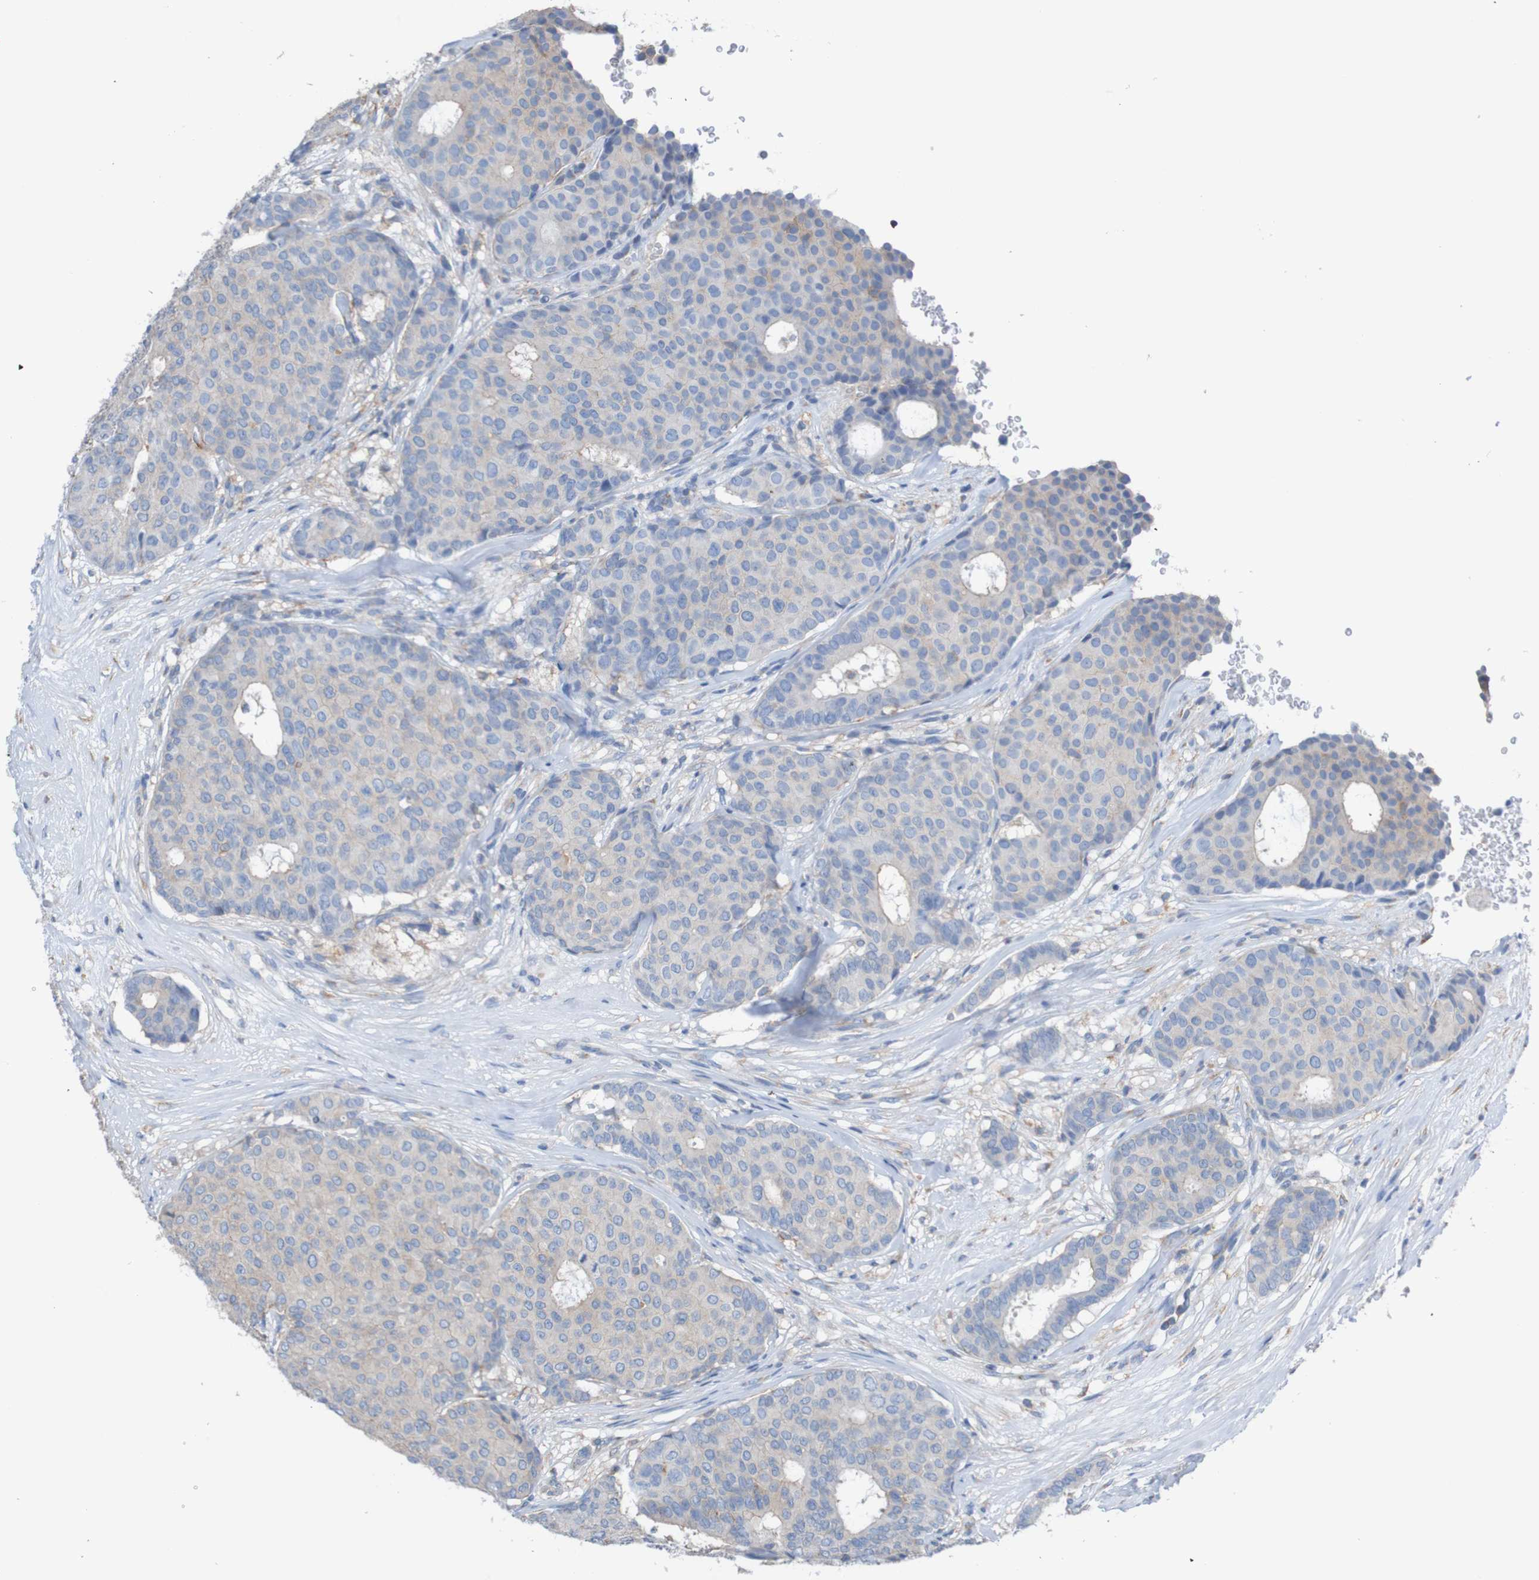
{"staining": {"intensity": "moderate", "quantity": "25%-75%", "location": "cytoplasmic/membranous"}, "tissue": "breast cancer", "cell_type": "Tumor cells", "image_type": "cancer", "snomed": [{"axis": "morphology", "description": "Duct carcinoma"}, {"axis": "topography", "description": "Breast"}], "caption": "This histopathology image displays breast cancer stained with immunohistochemistry to label a protein in brown. The cytoplasmic/membranous of tumor cells show moderate positivity for the protein. Nuclei are counter-stained blue.", "gene": "MINAR1", "patient": {"sex": "female", "age": 75}}